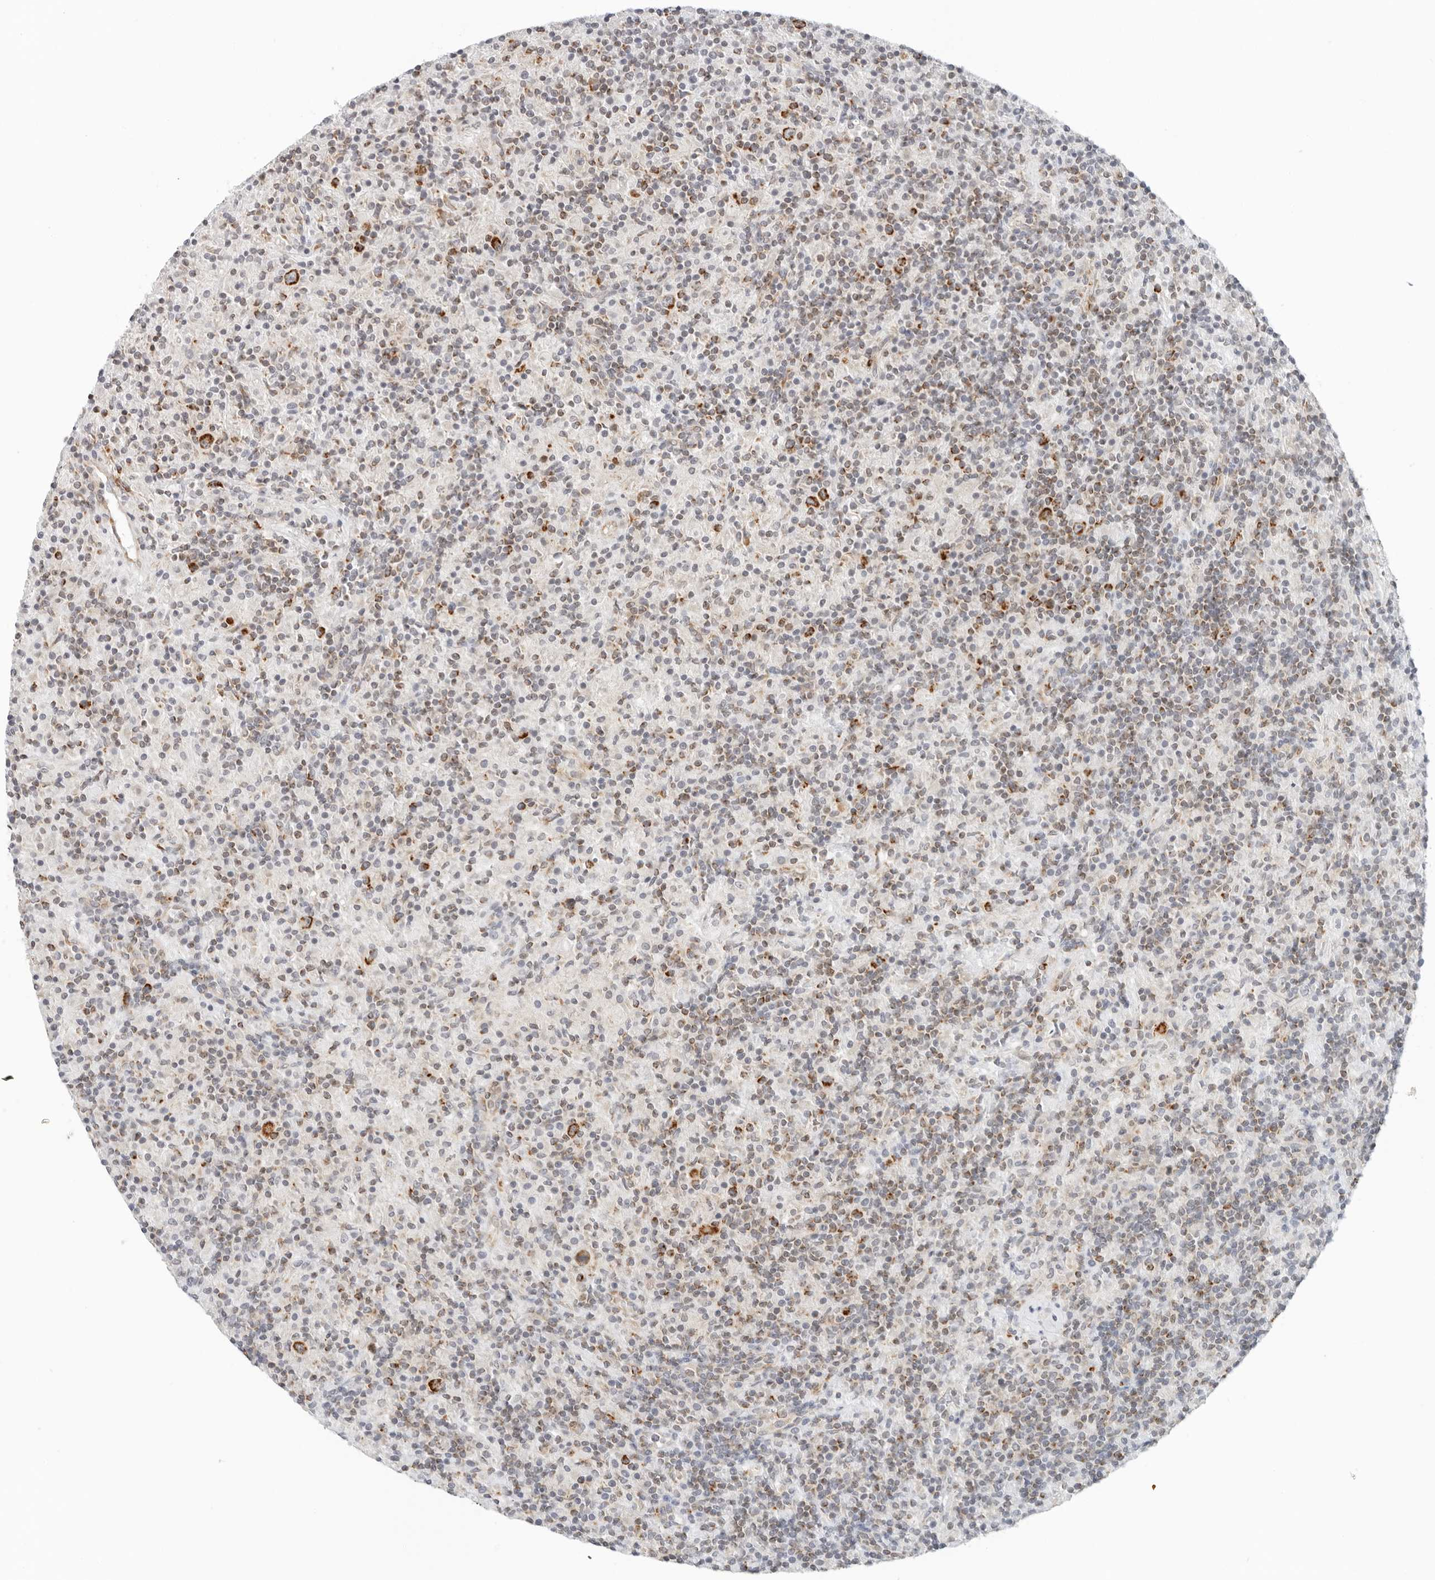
{"staining": {"intensity": "strong", "quantity": ">75%", "location": "cytoplasmic/membranous"}, "tissue": "lymphoma", "cell_type": "Tumor cells", "image_type": "cancer", "snomed": [{"axis": "morphology", "description": "Hodgkin's disease, NOS"}, {"axis": "topography", "description": "Lymph node"}], "caption": "Lymphoma stained with immunohistochemistry demonstrates strong cytoplasmic/membranous positivity in about >75% of tumor cells.", "gene": "RC3H1", "patient": {"sex": "male", "age": 70}}